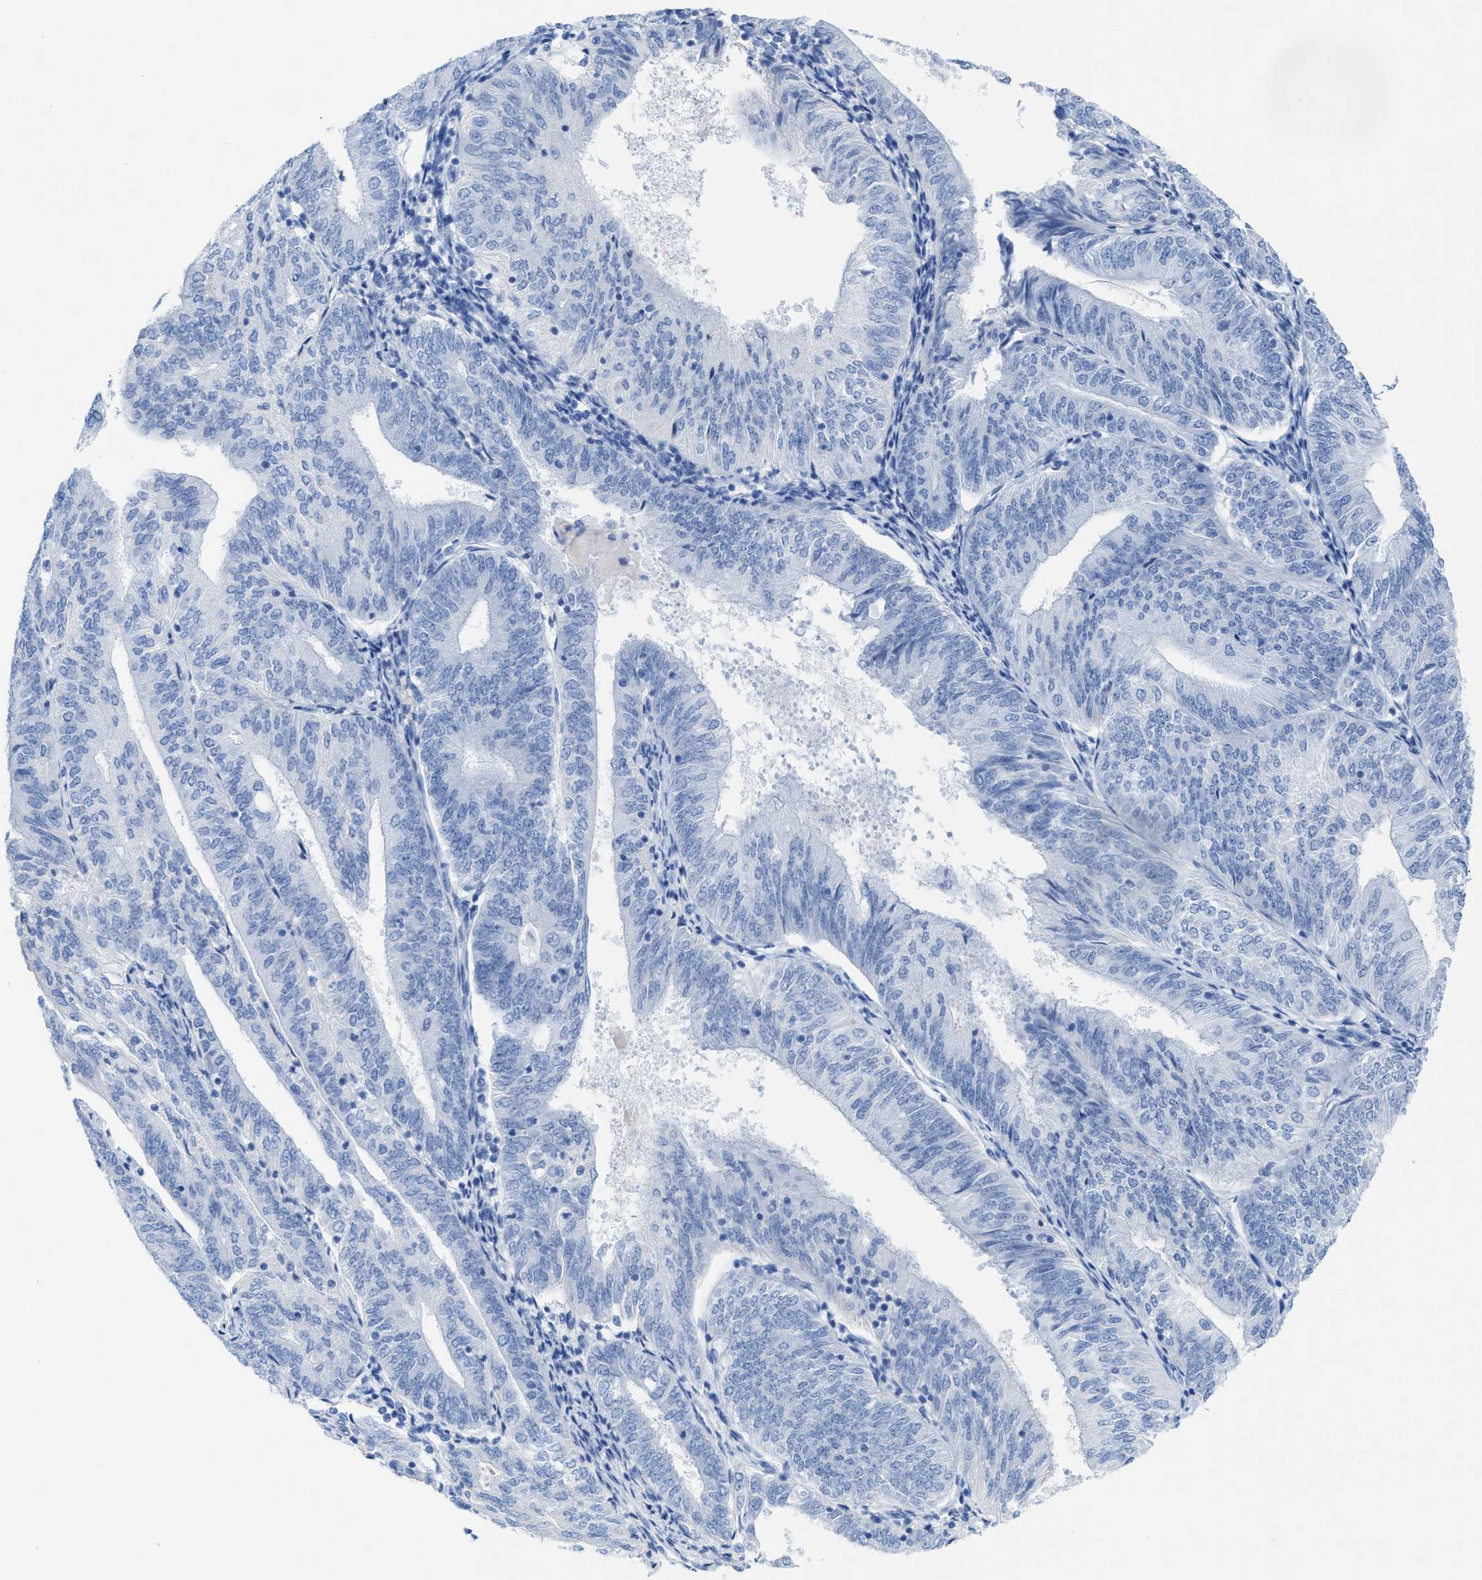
{"staining": {"intensity": "negative", "quantity": "none", "location": "none"}, "tissue": "endometrial cancer", "cell_type": "Tumor cells", "image_type": "cancer", "snomed": [{"axis": "morphology", "description": "Adenocarcinoma, NOS"}, {"axis": "topography", "description": "Endometrium"}], "caption": "Tumor cells show no significant protein expression in endometrial cancer (adenocarcinoma).", "gene": "ANKFN1", "patient": {"sex": "female", "age": 58}}